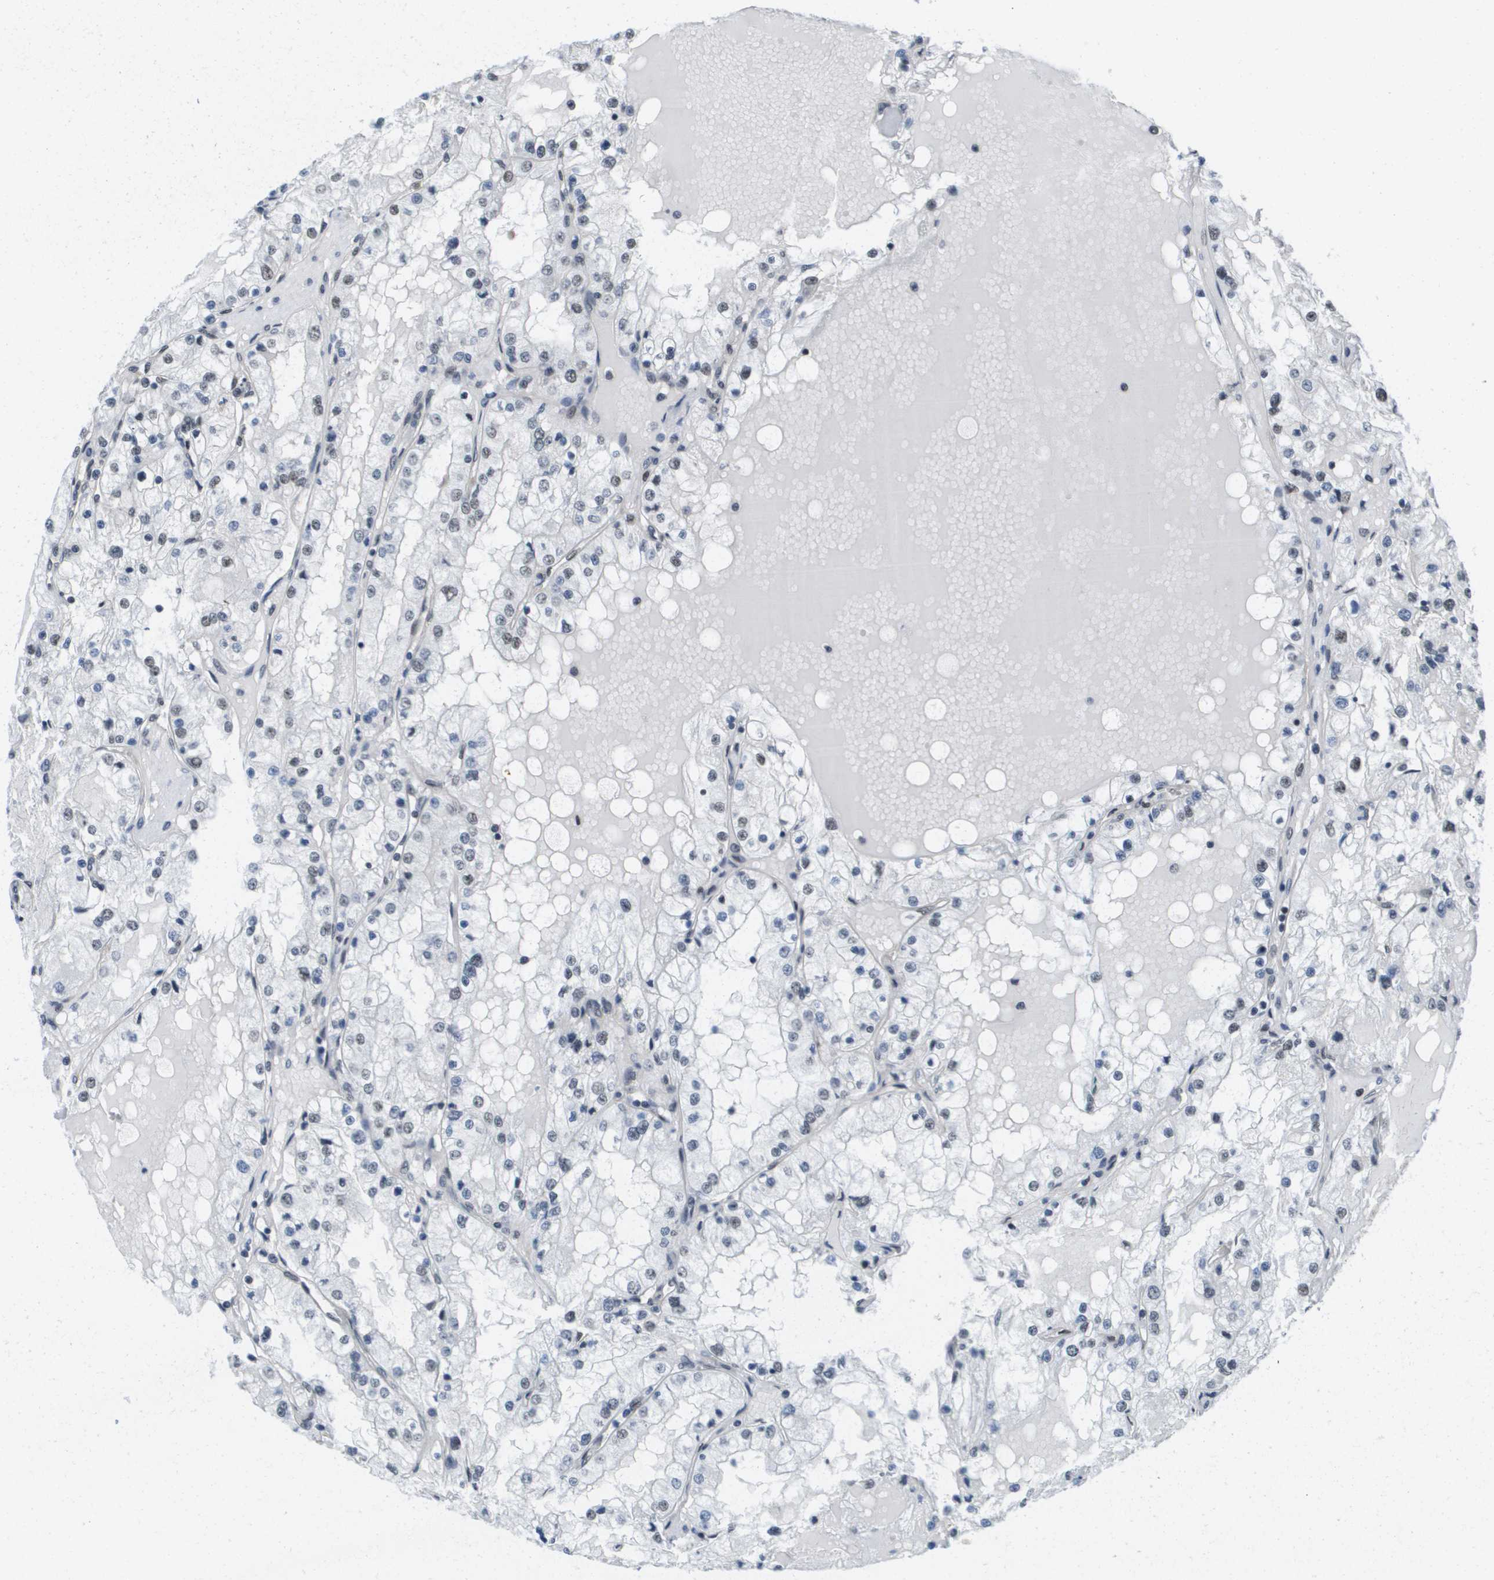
{"staining": {"intensity": "weak", "quantity": "<25%", "location": "nuclear"}, "tissue": "renal cancer", "cell_type": "Tumor cells", "image_type": "cancer", "snomed": [{"axis": "morphology", "description": "Adenocarcinoma, NOS"}, {"axis": "topography", "description": "Kidney"}], "caption": "Immunohistochemistry (IHC) of renal adenocarcinoma displays no expression in tumor cells.", "gene": "ISY1", "patient": {"sex": "male", "age": 68}}